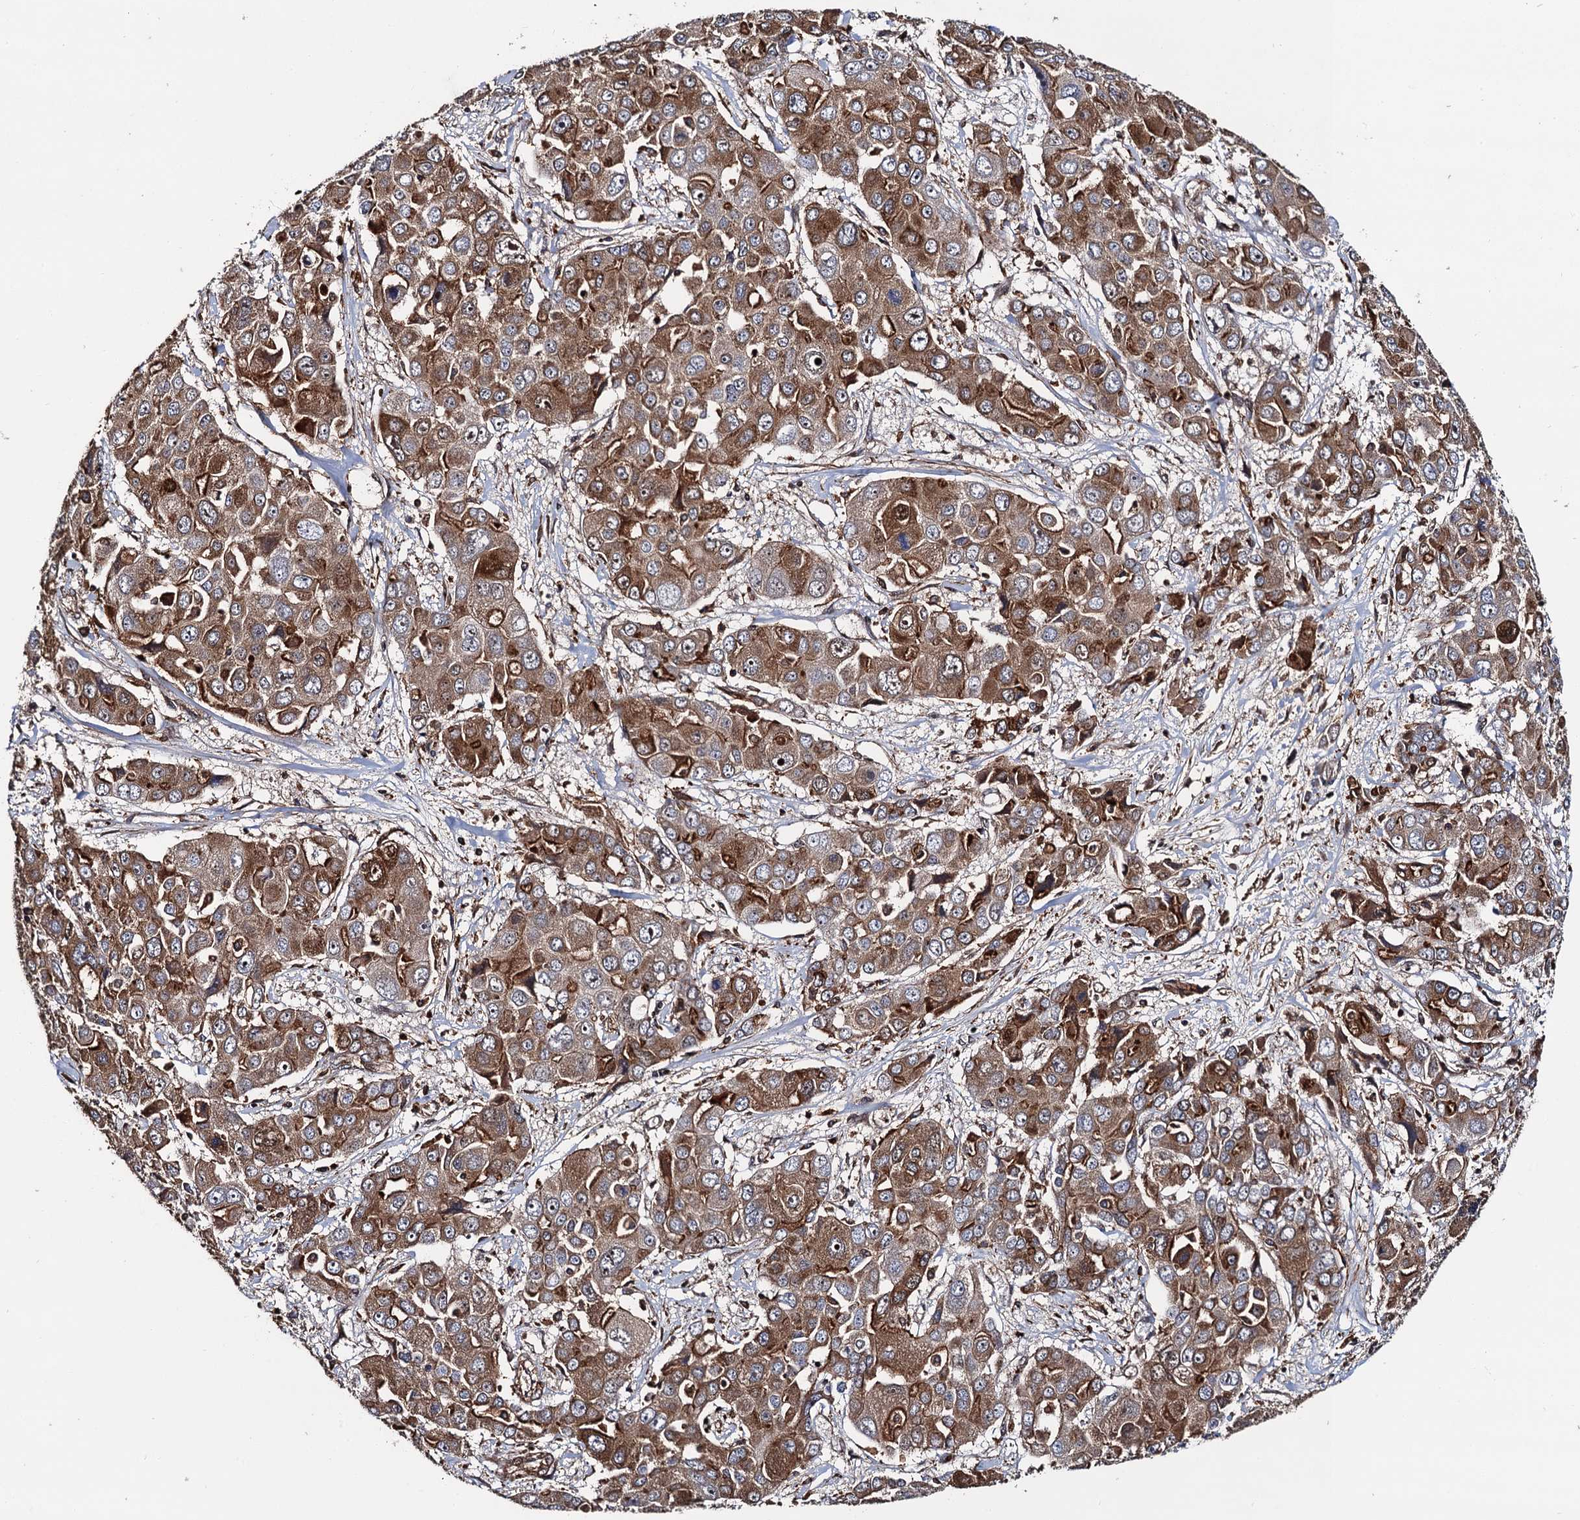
{"staining": {"intensity": "strong", "quantity": "25%-75%", "location": "cytoplasmic/membranous"}, "tissue": "liver cancer", "cell_type": "Tumor cells", "image_type": "cancer", "snomed": [{"axis": "morphology", "description": "Cholangiocarcinoma"}, {"axis": "topography", "description": "Liver"}], "caption": "A brown stain shows strong cytoplasmic/membranous expression of a protein in liver cancer (cholangiocarcinoma) tumor cells.", "gene": "BORA", "patient": {"sex": "male", "age": 67}}